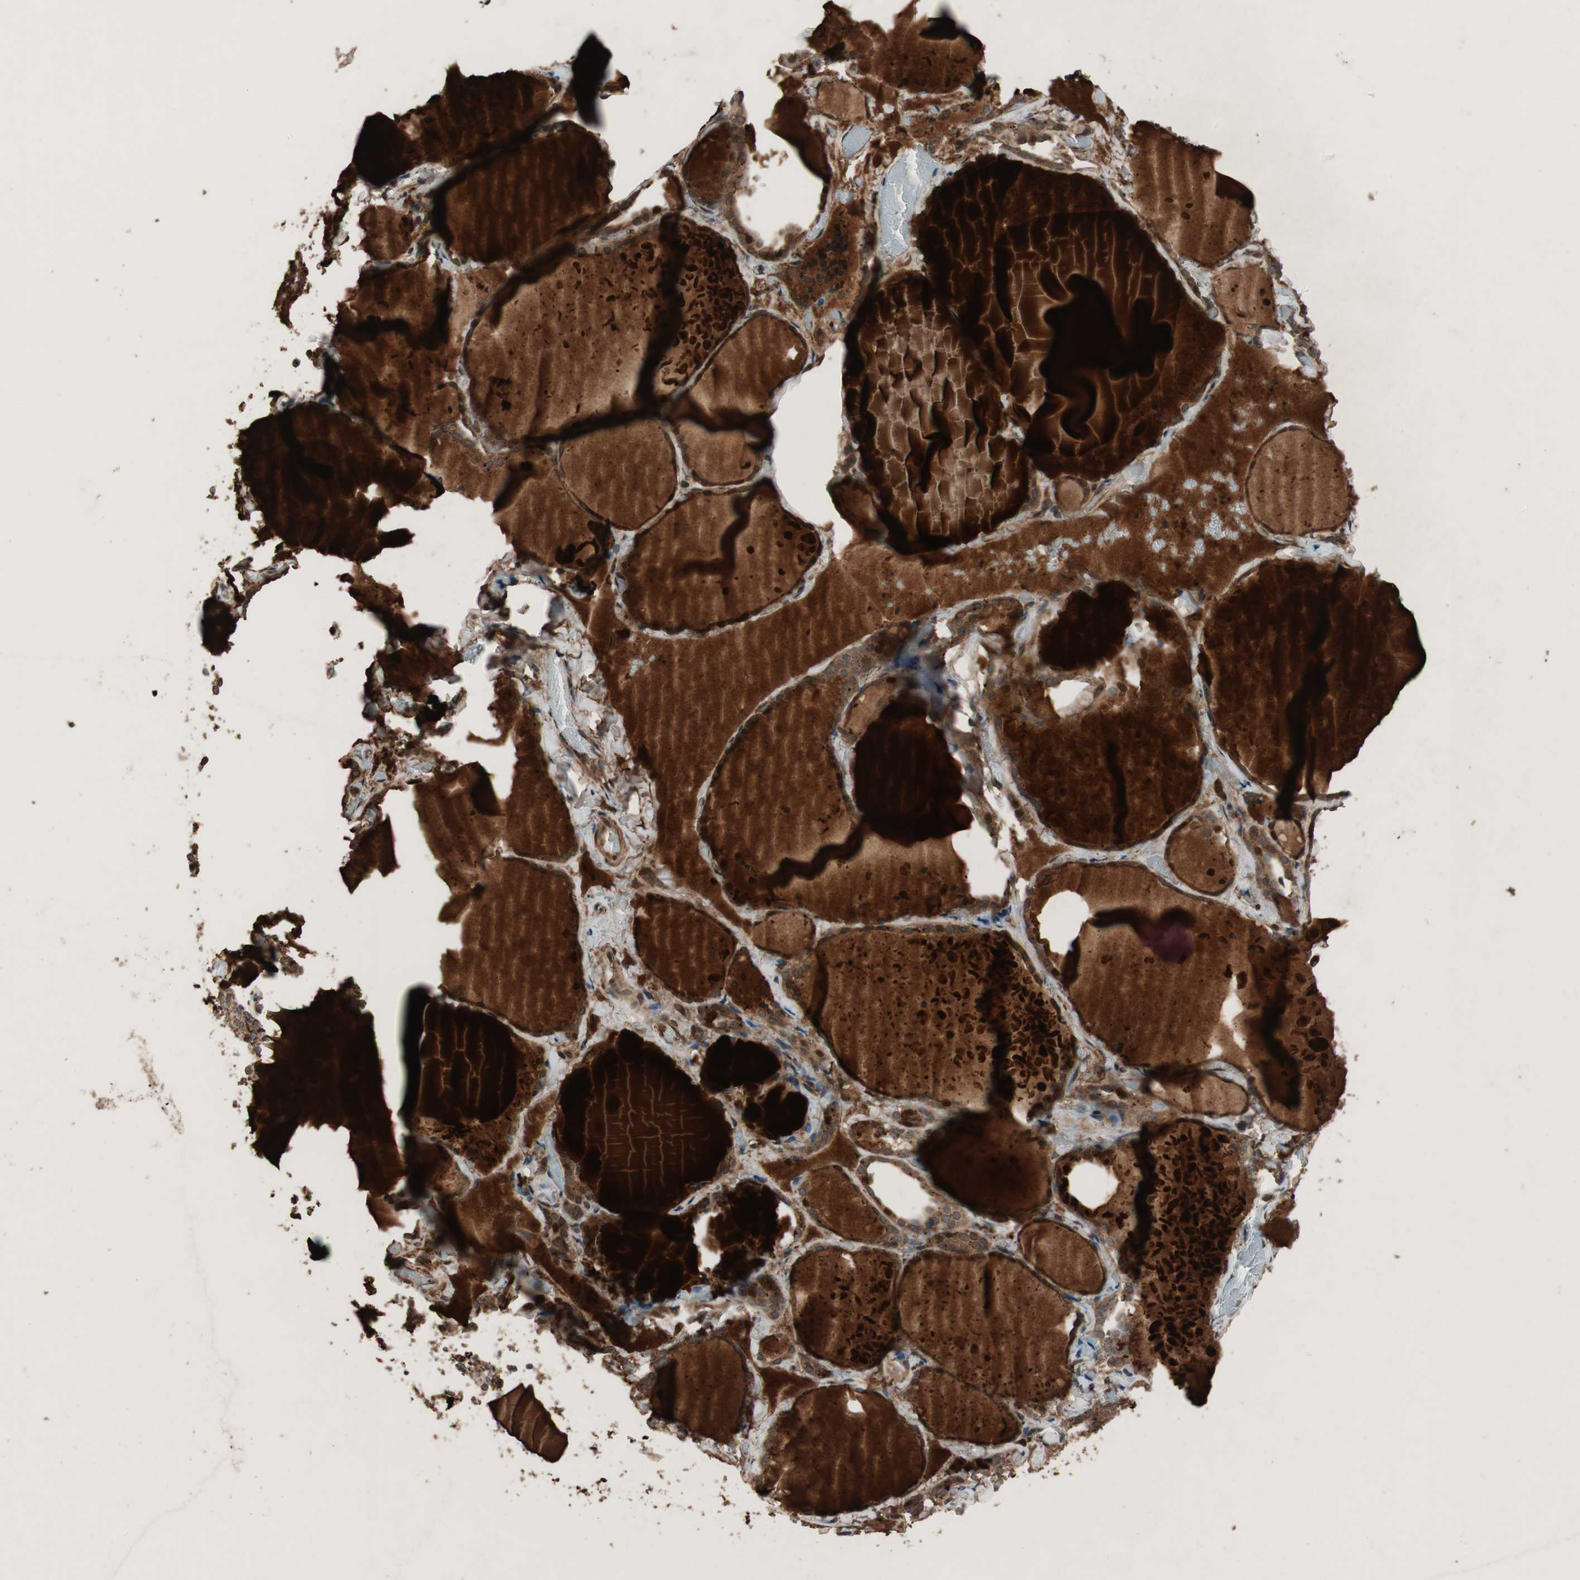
{"staining": {"intensity": "strong", "quantity": ">75%", "location": "cytoplasmic/membranous"}, "tissue": "thyroid gland", "cell_type": "Glandular cells", "image_type": "normal", "snomed": [{"axis": "morphology", "description": "Normal tissue, NOS"}, {"axis": "topography", "description": "Thyroid gland"}], "caption": "Glandular cells exhibit high levels of strong cytoplasmic/membranous staining in approximately >75% of cells in benign thyroid gland.", "gene": "RAB1A", "patient": {"sex": "female", "age": 22}}